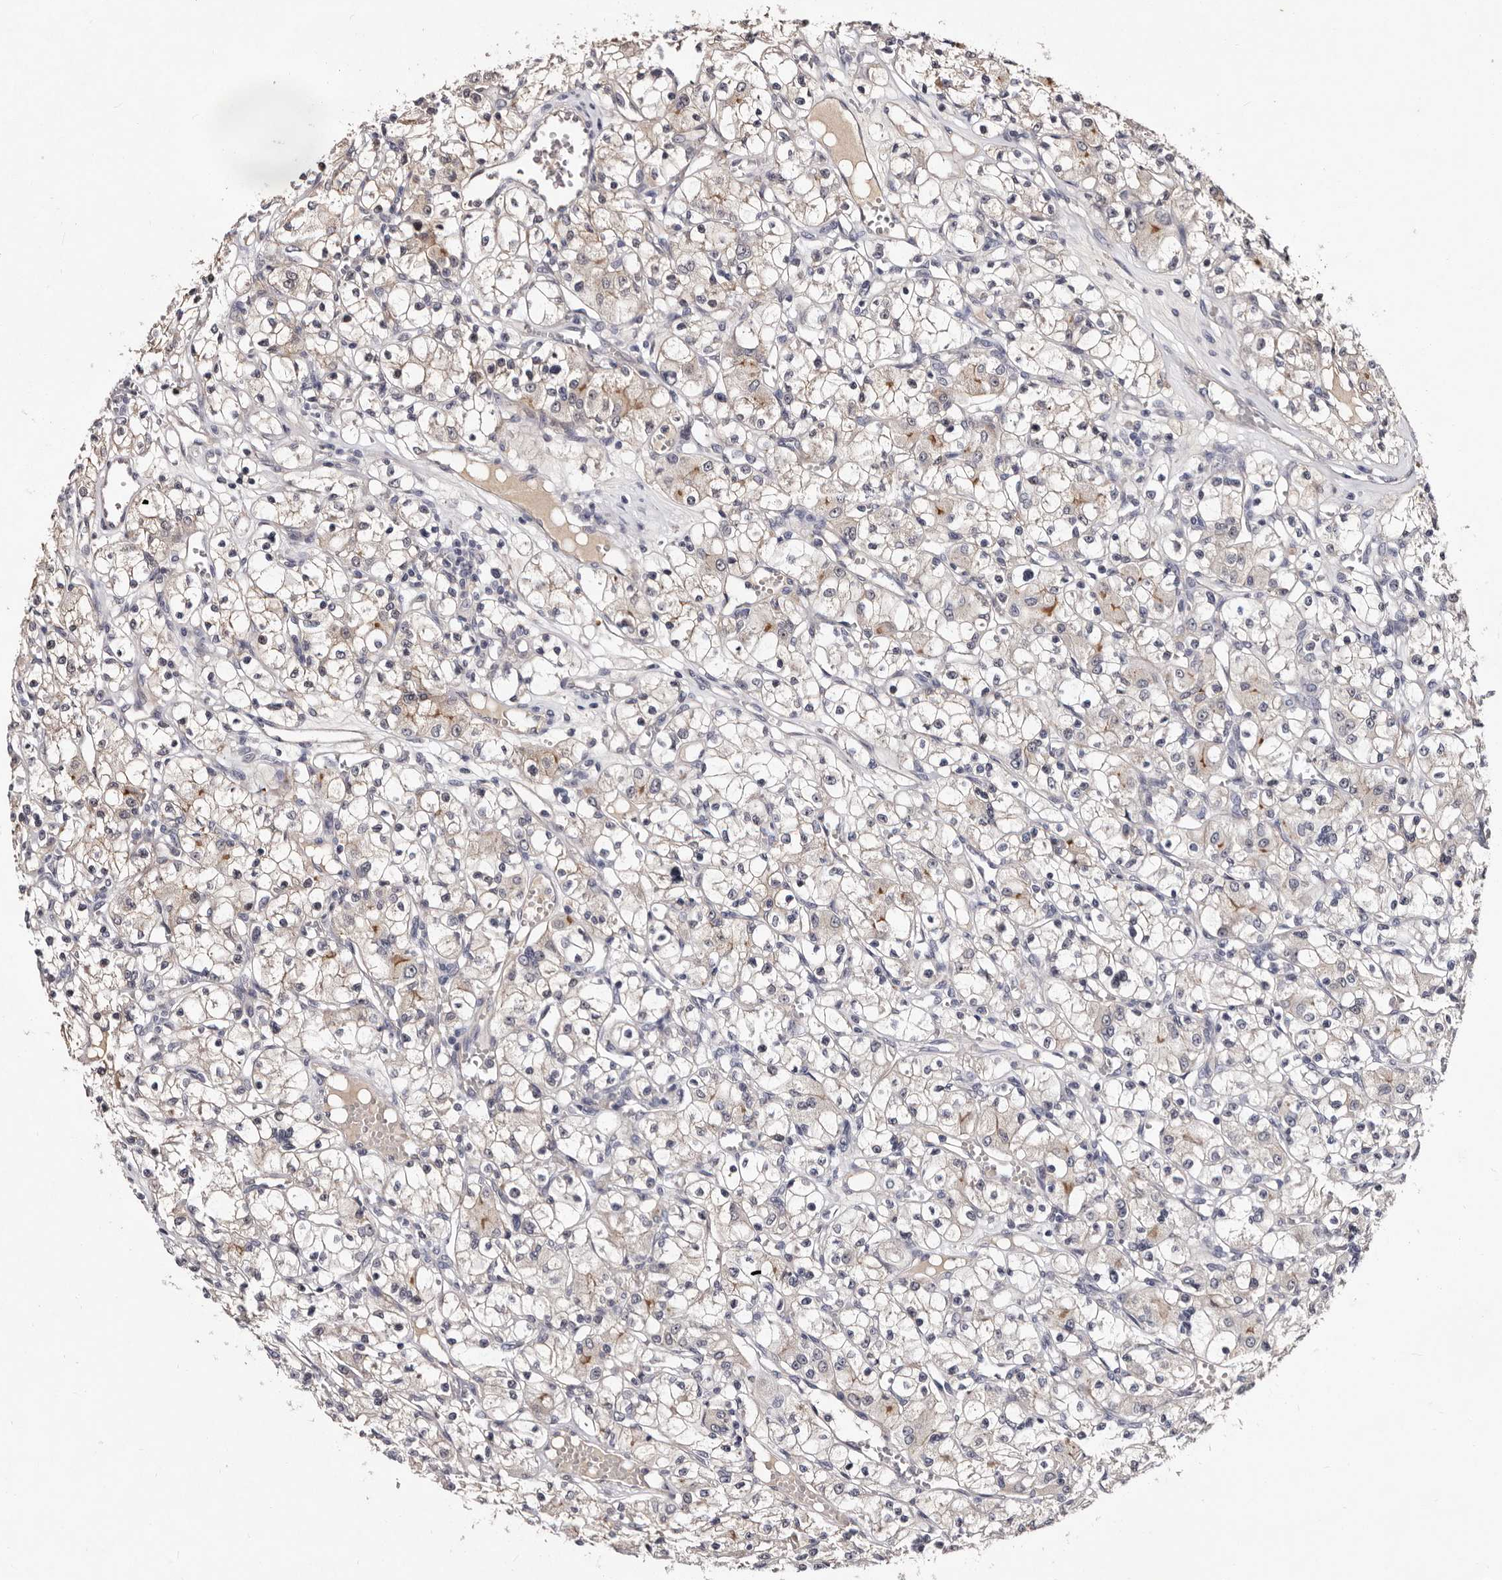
{"staining": {"intensity": "negative", "quantity": "none", "location": "none"}, "tissue": "renal cancer", "cell_type": "Tumor cells", "image_type": "cancer", "snomed": [{"axis": "morphology", "description": "Adenocarcinoma, NOS"}, {"axis": "topography", "description": "Kidney"}], "caption": "High power microscopy micrograph of an IHC photomicrograph of renal cancer (adenocarcinoma), revealing no significant positivity in tumor cells.", "gene": "LANCL2", "patient": {"sex": "female", "age": 59}}